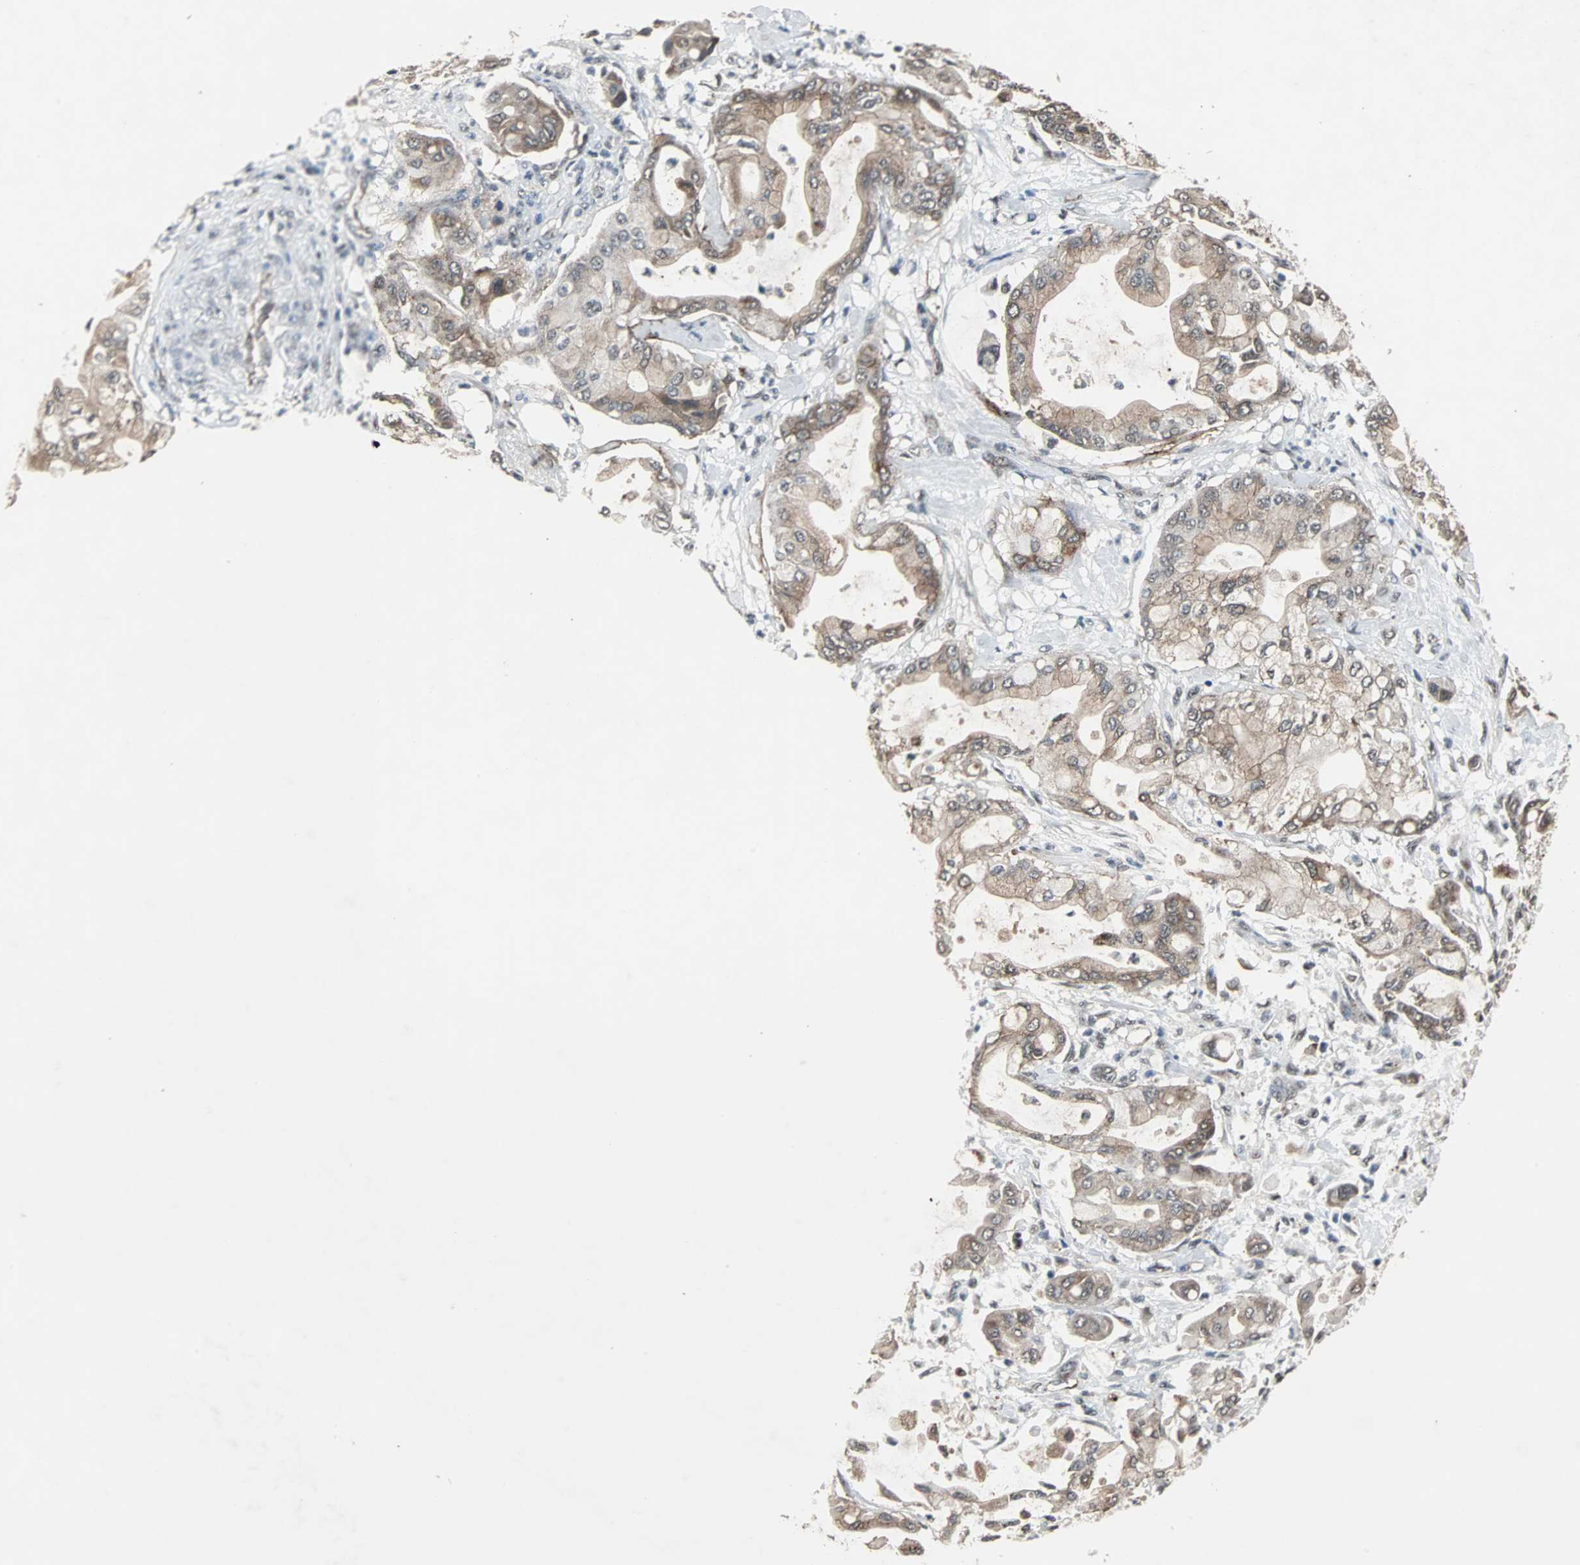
{"staining": {"intensity": "moderate", "quantity": ">75%", "location": "cytoplasmic/membranous"}, "tissue": "pancreatic cancer", "cell_type": "Tumor cells", "image_type": "cancer", "snomed": [{"axis": "morphology", "description": "Adenocarcinoma, NOS"}, {"axis": "morphology", "description": "Adenocarcinoma, metastatic, NOS"}, {"axis": "topography", "description": "Lymph node"}, {"axis": "topography", "description": "Pancreas"}, {"axis": "topography", "description": "Duodenum"}], "caption": "A histopathology image showing moderate cytoplasmic/membranous positivity in about >75% of tumor cells in adenocarcinoma (pancreatic), as visualized by brown immunohistochemical staining.", "gene": "LSR", "patient": {"sex": "female", "age": 64}}